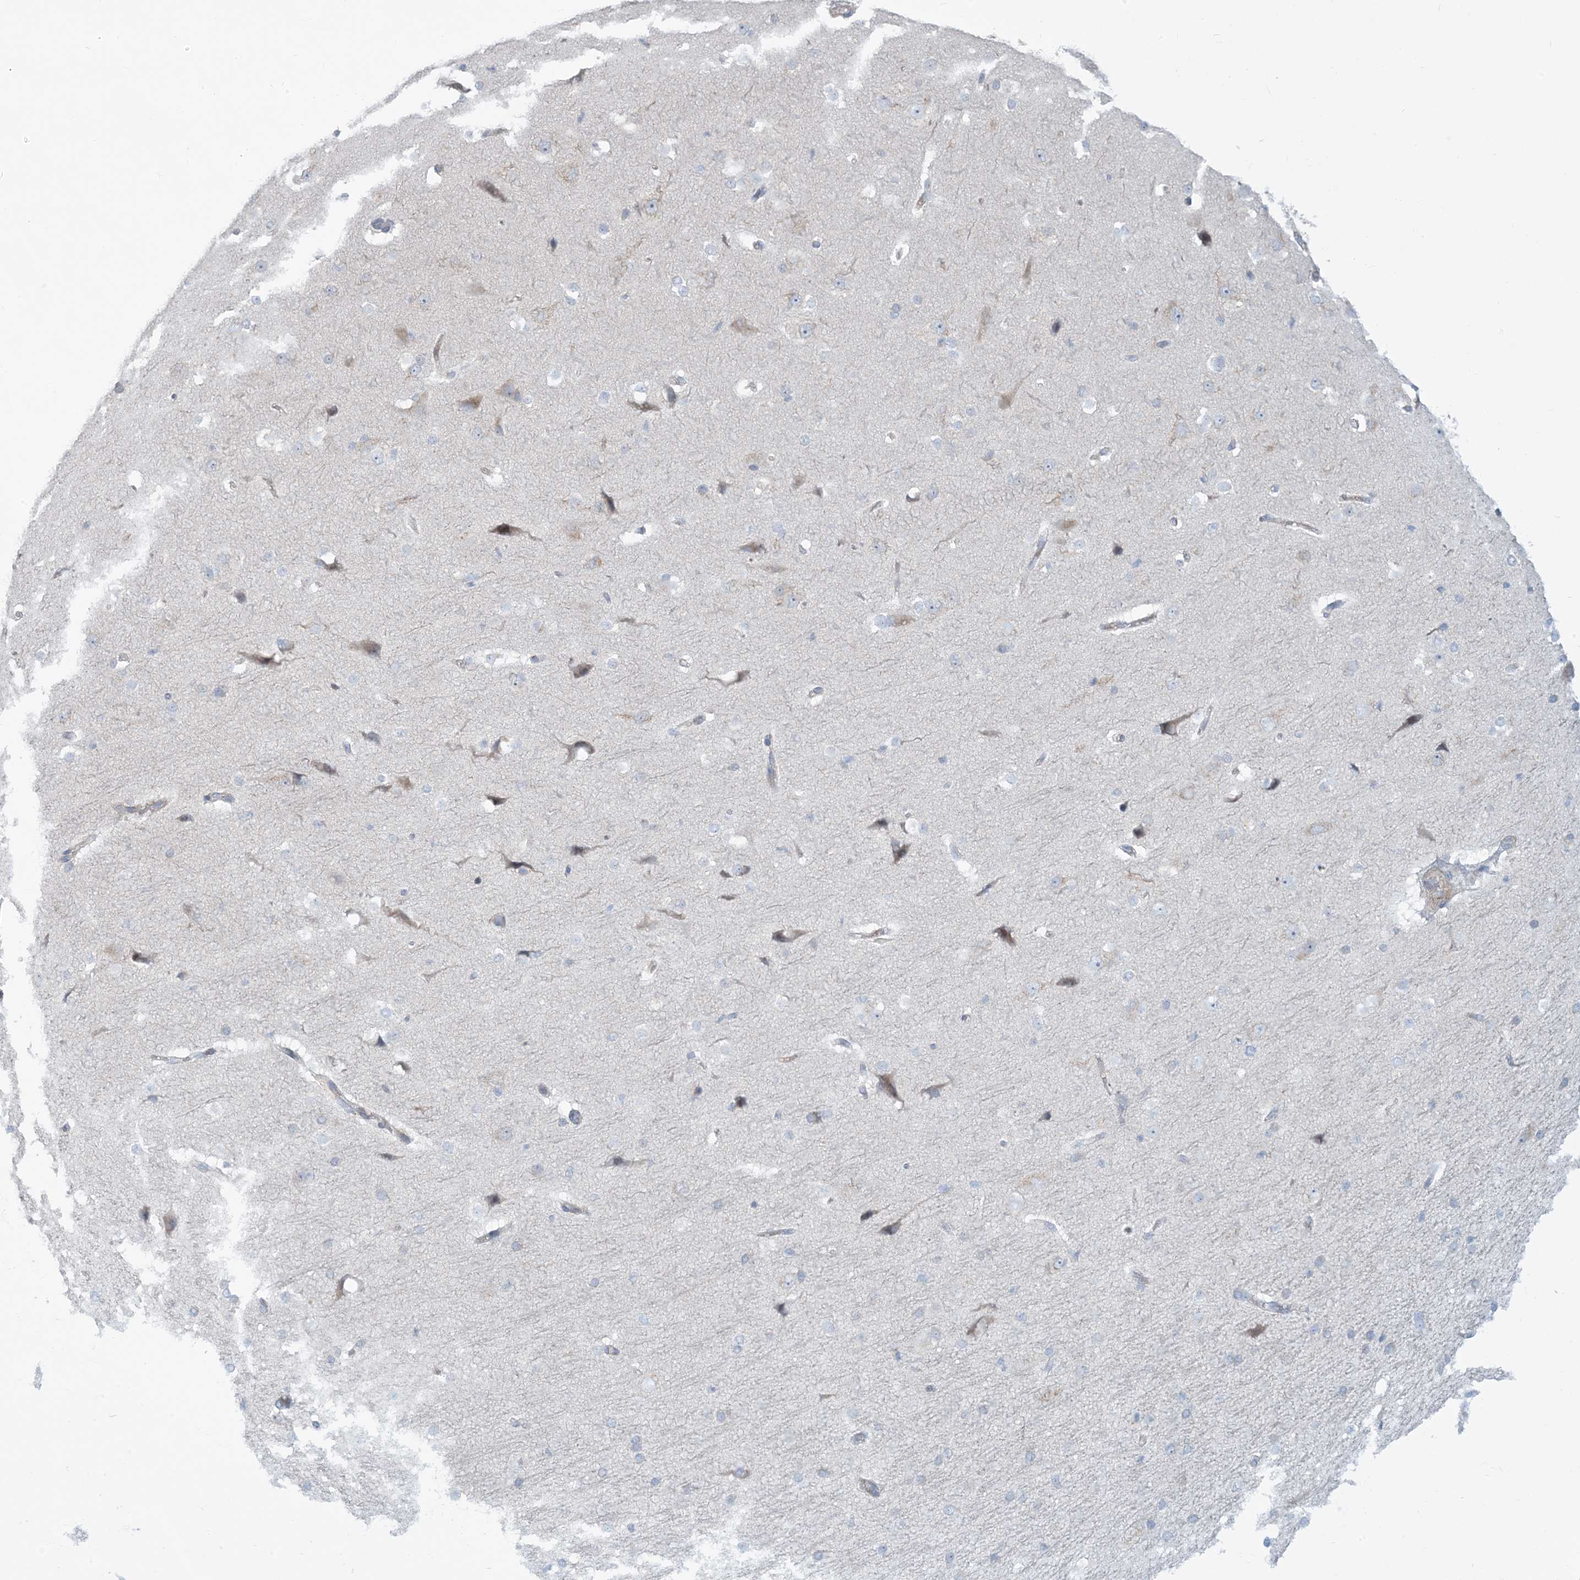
{"staining": {"intensity": "negative", "quantity": "none", "location": "none"}, "tissue": "cerebral cortex", "cell_type": "Endothelial cells", "image_type": "normal", "snomed": [{"axis": "morphology", "description": "Normal tissue, NOS"}, {"axis": "morphology", "description": "Developmental malformation"}, {"axis": "topography", "description": "Cerebral cortex"}], "caption": "DAB immunohistochemical staining of normal cerebral cortex shows no significant positivity in endothelial cells. Brightfield microscopy of immunohistochemistry (IHC) stained with DAB (3,3'-diaminobenzidine) (brown) and hematoxylin (blue), captured at high magnification.", "gene": "AFTPH", "patient": {"sex": "female", "age": 30}}